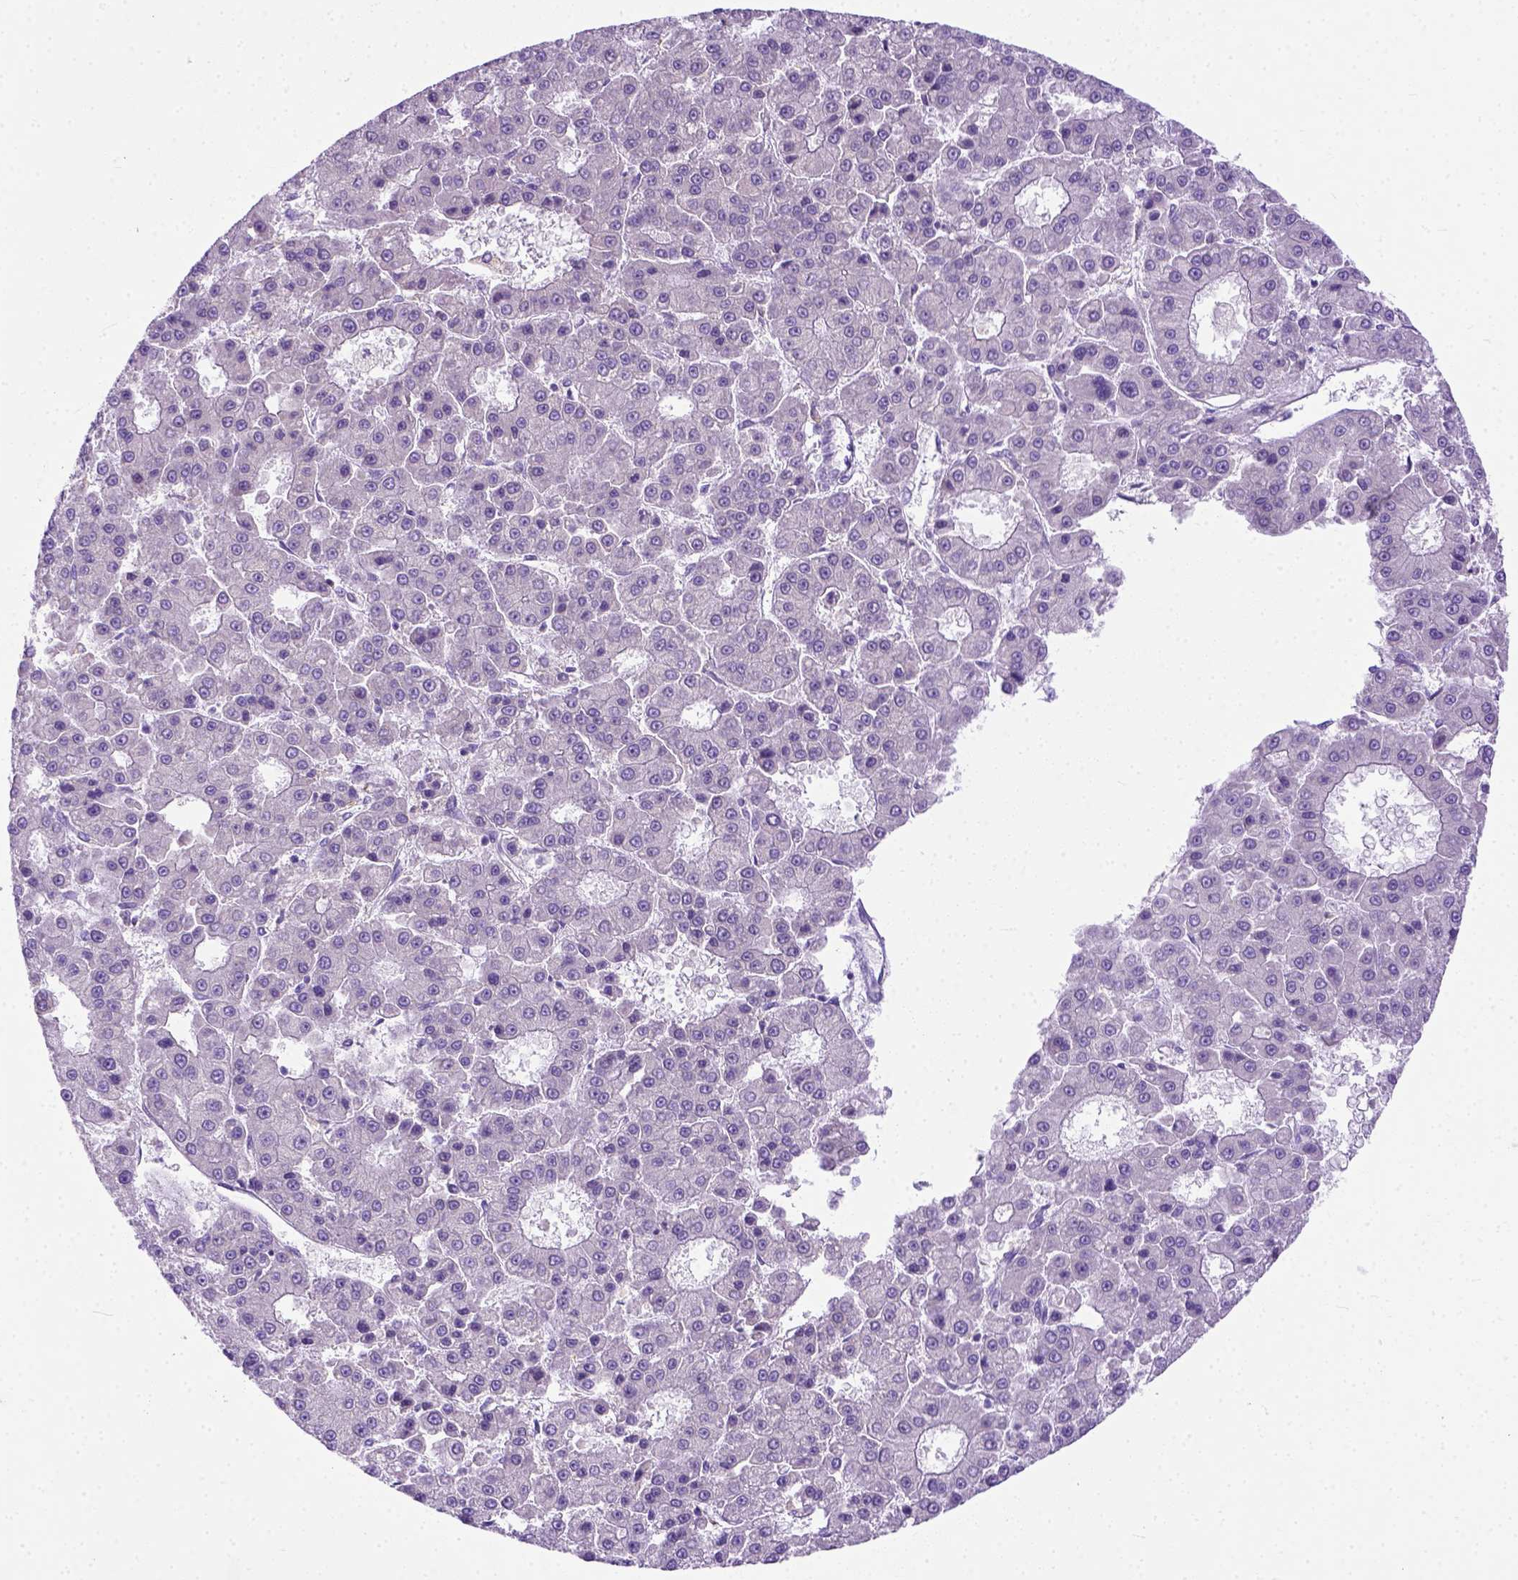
{"staining": {"intensity": "negative", "quantity": "none", "location": "none"}, "tissue": "liver cancer", "cell_type": "Tumor cells", "image_type": "cancer", "snomed": [{"axis": "morphology", "description": "Carcinoma, Hepatocellular, NOS"}, {"axis": "topography", "description": "Liver"}], "caption": "This is an IHC image of human hepatocellular carcinoma (liver). There is no expression in tumor cells.", "gene": "PLK4", "patient": {"sex": "male", "age": 70}}